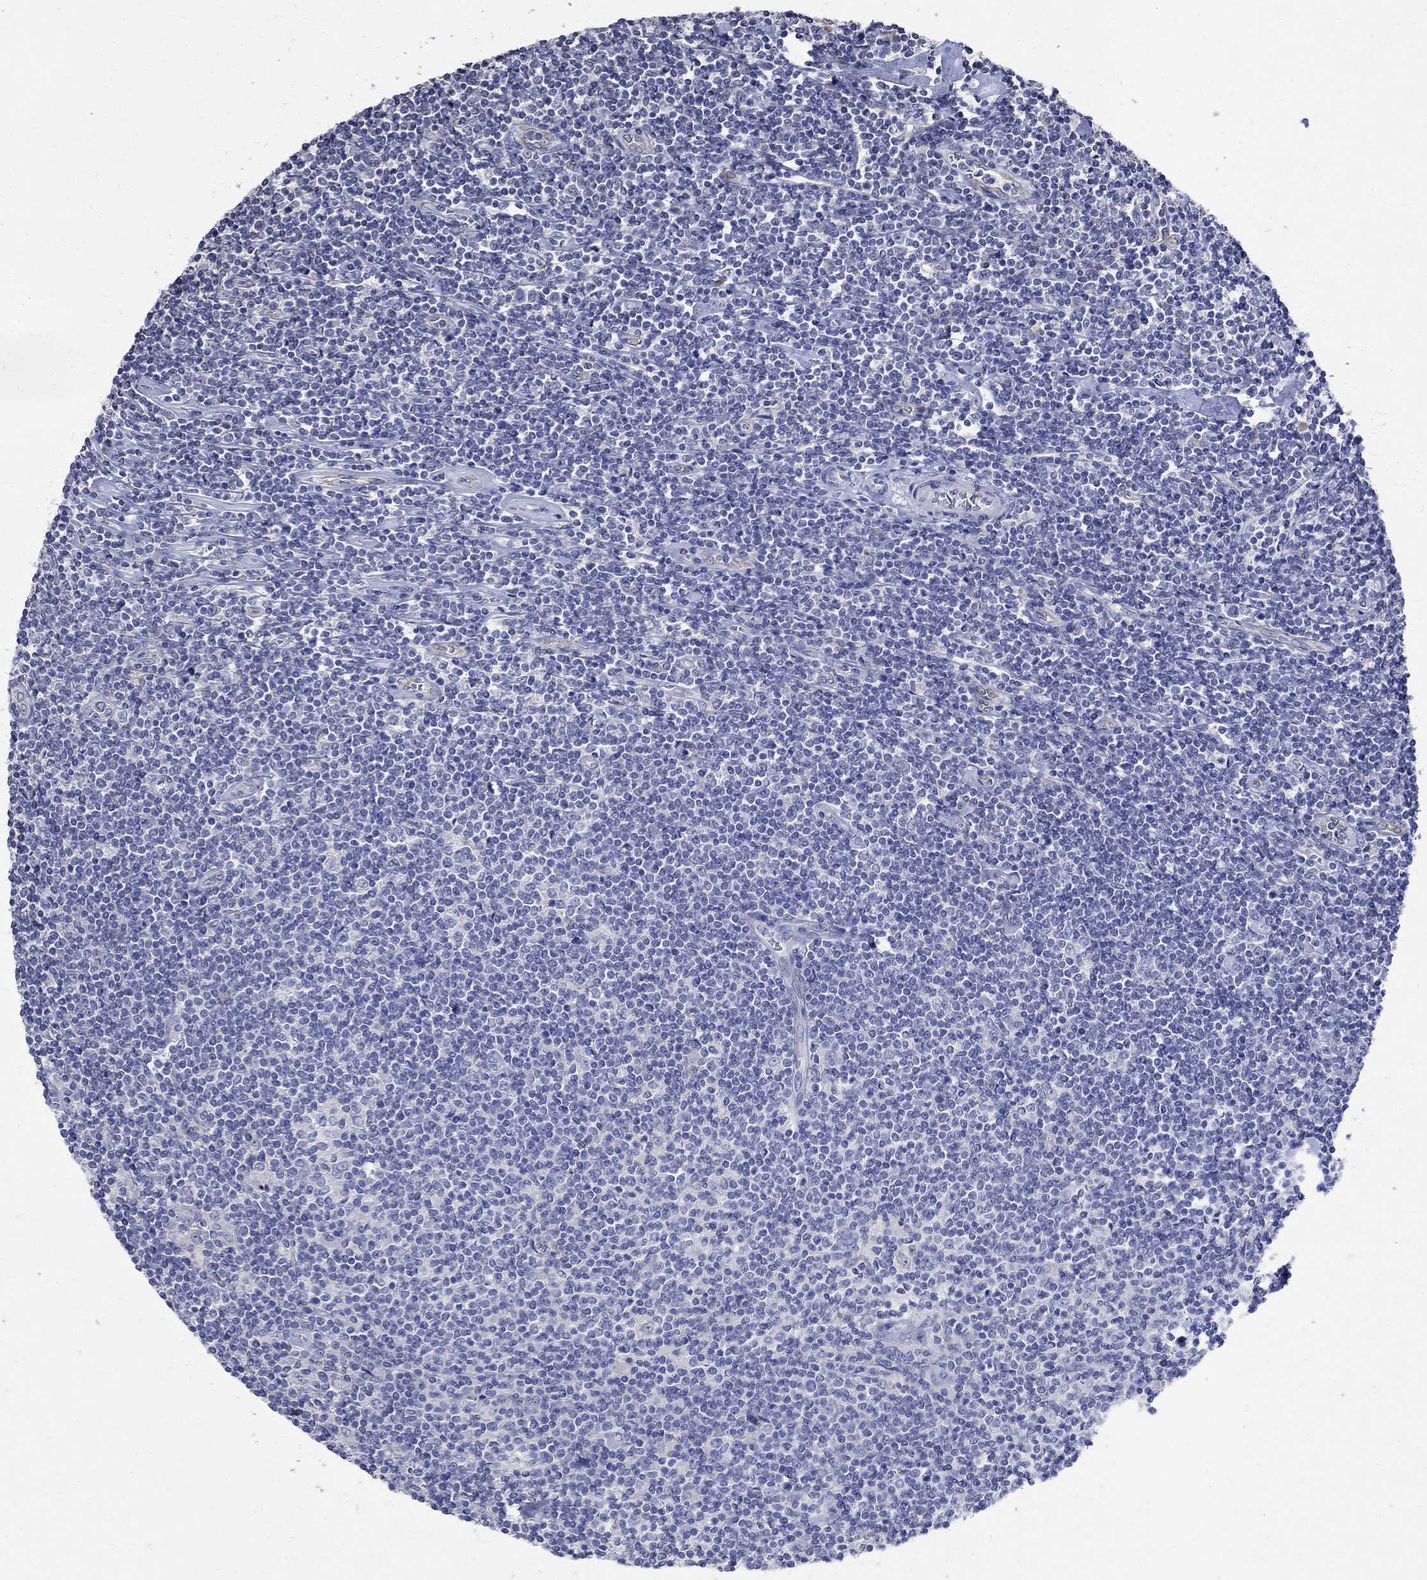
{"staining": {"intensity": "negative", "quantity": "none", "location": "none"}, "tissue": "lymphoma", "cell_type": "Tumor cells", "image_type": "cancer", "snomed": [{"axis": "morphology", "description": "Hodgkin's disease, NOS"}, {"axis": "topography", "description": "Lymph node"}], "caption": "Immunohistochemical staining of lymphoma reveals no significant staining in tumor cells.", "gene": "TMEM169", "patient": {"sex": "male", "age": 40}}